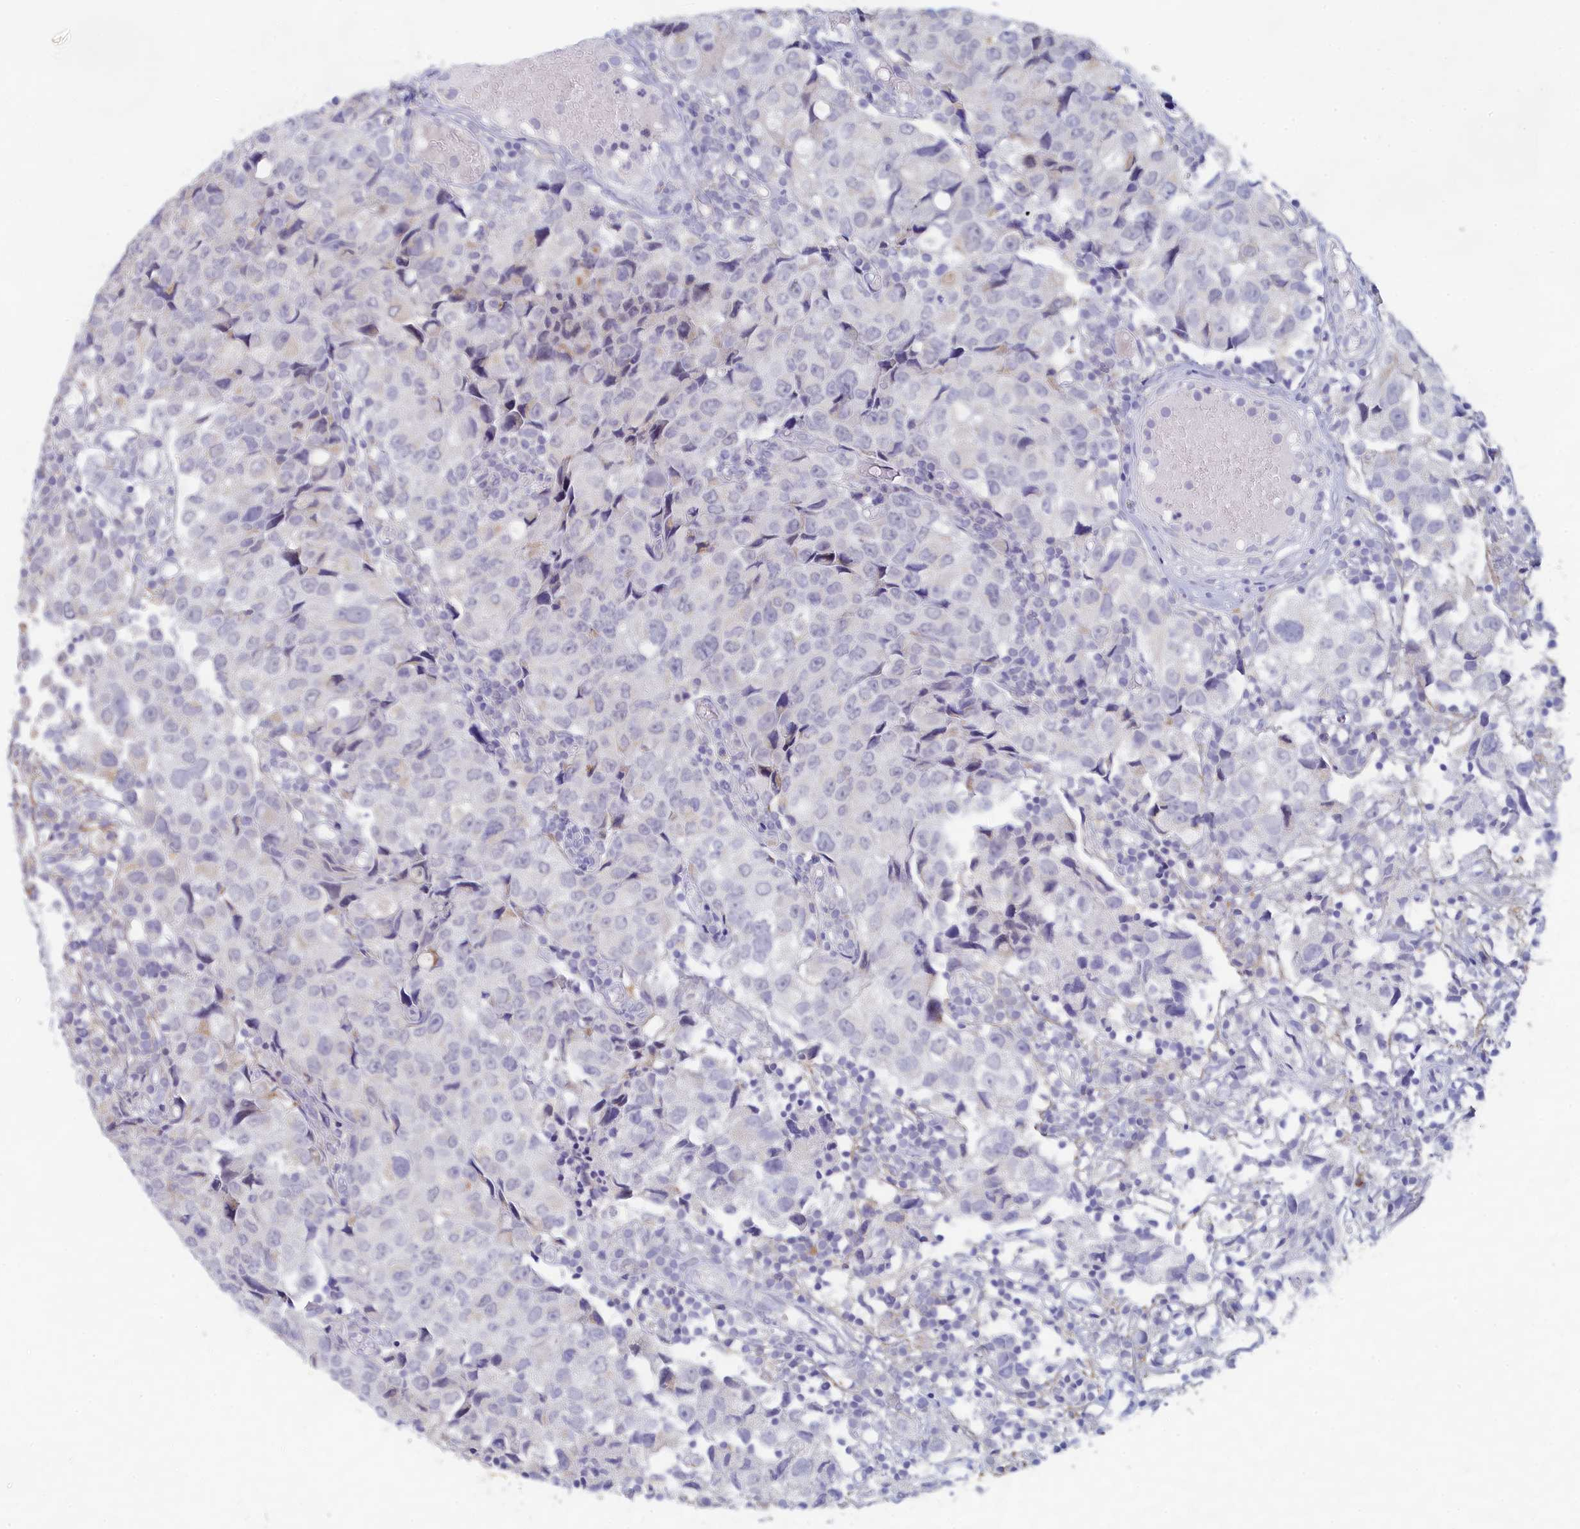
{"staining": {"intensity": "negative", "quantity": "none", "location": "none"}, "tissue": "urothelial cancer", "cell_type": "Tumor cells", "image_type": "cancer", "snomed": [{"axis": "morphology", "description": "Urothelial carcinoma, High grade"}, {"axis": "topography", "description": "Urinary bladder"}], "caption": "A high-resolution micrograph shows IHC staining of high-grade urothelial carcinoma, which shows no significant positivity in tumor cells.", "gene": "LRIF1", "patient": {"sex": "female", "age": 75}}